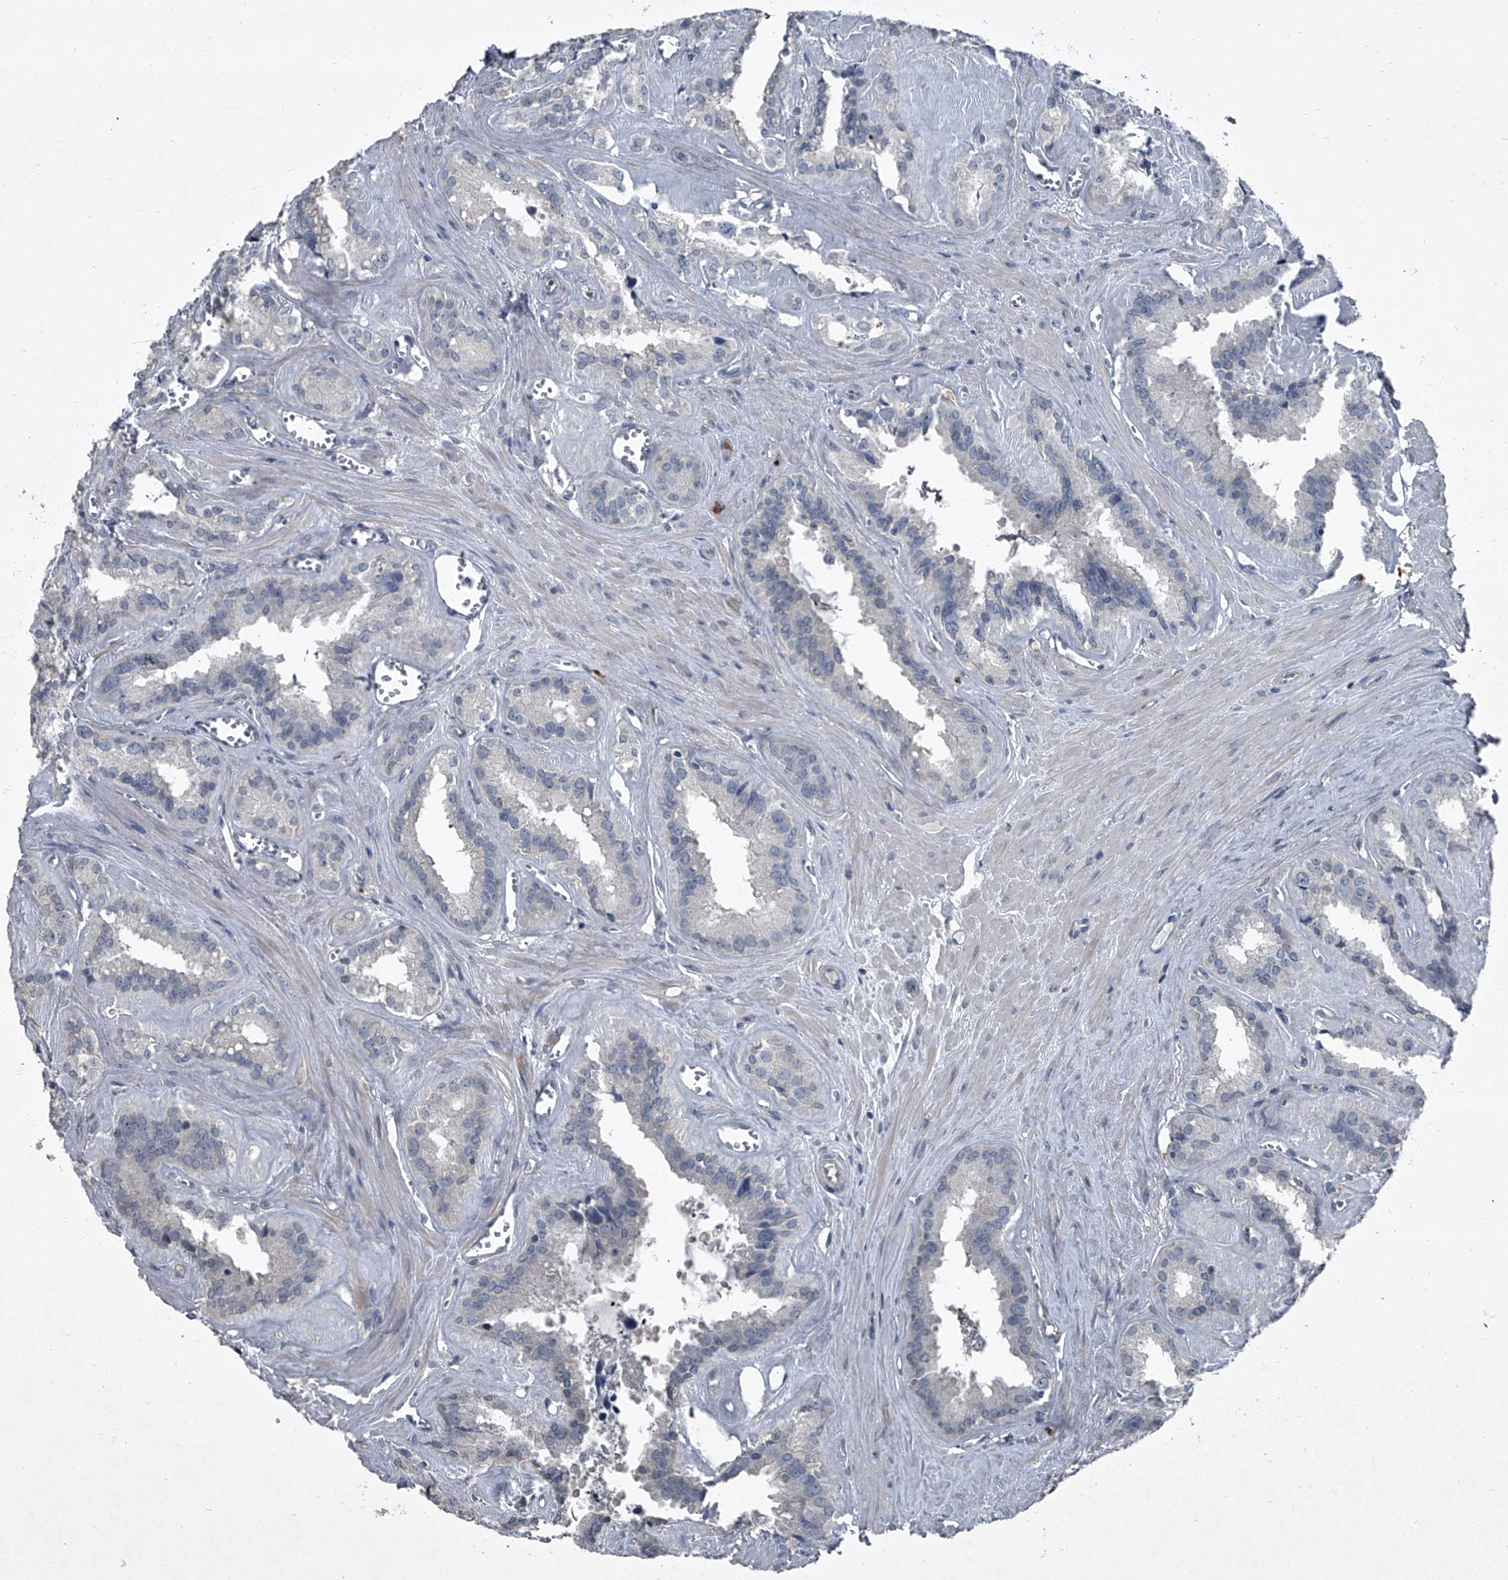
{"staining": {"intensity": "negative", "quantity": "none", "location": "none"}, "tissue": "seminal vesicle", "cell_type": "Glandular cells", "image_type": "normal", "snomed": [{"axis": "morphology", "description": "Normal tissue, NOS"}, {"axis": "topography", "description": "Prostate"}, {"axis": "topography", "description": "Seminal veicle"}], "caption": "A micrograph of seminal vesicle stained for a protein displays no brown staining in glandular cells. (Immunohistochemistry (ihc), brightfield microscopy, high magnification).", "gene": "HEPHL1", "patient": {"sex": "male", "age": 59}}